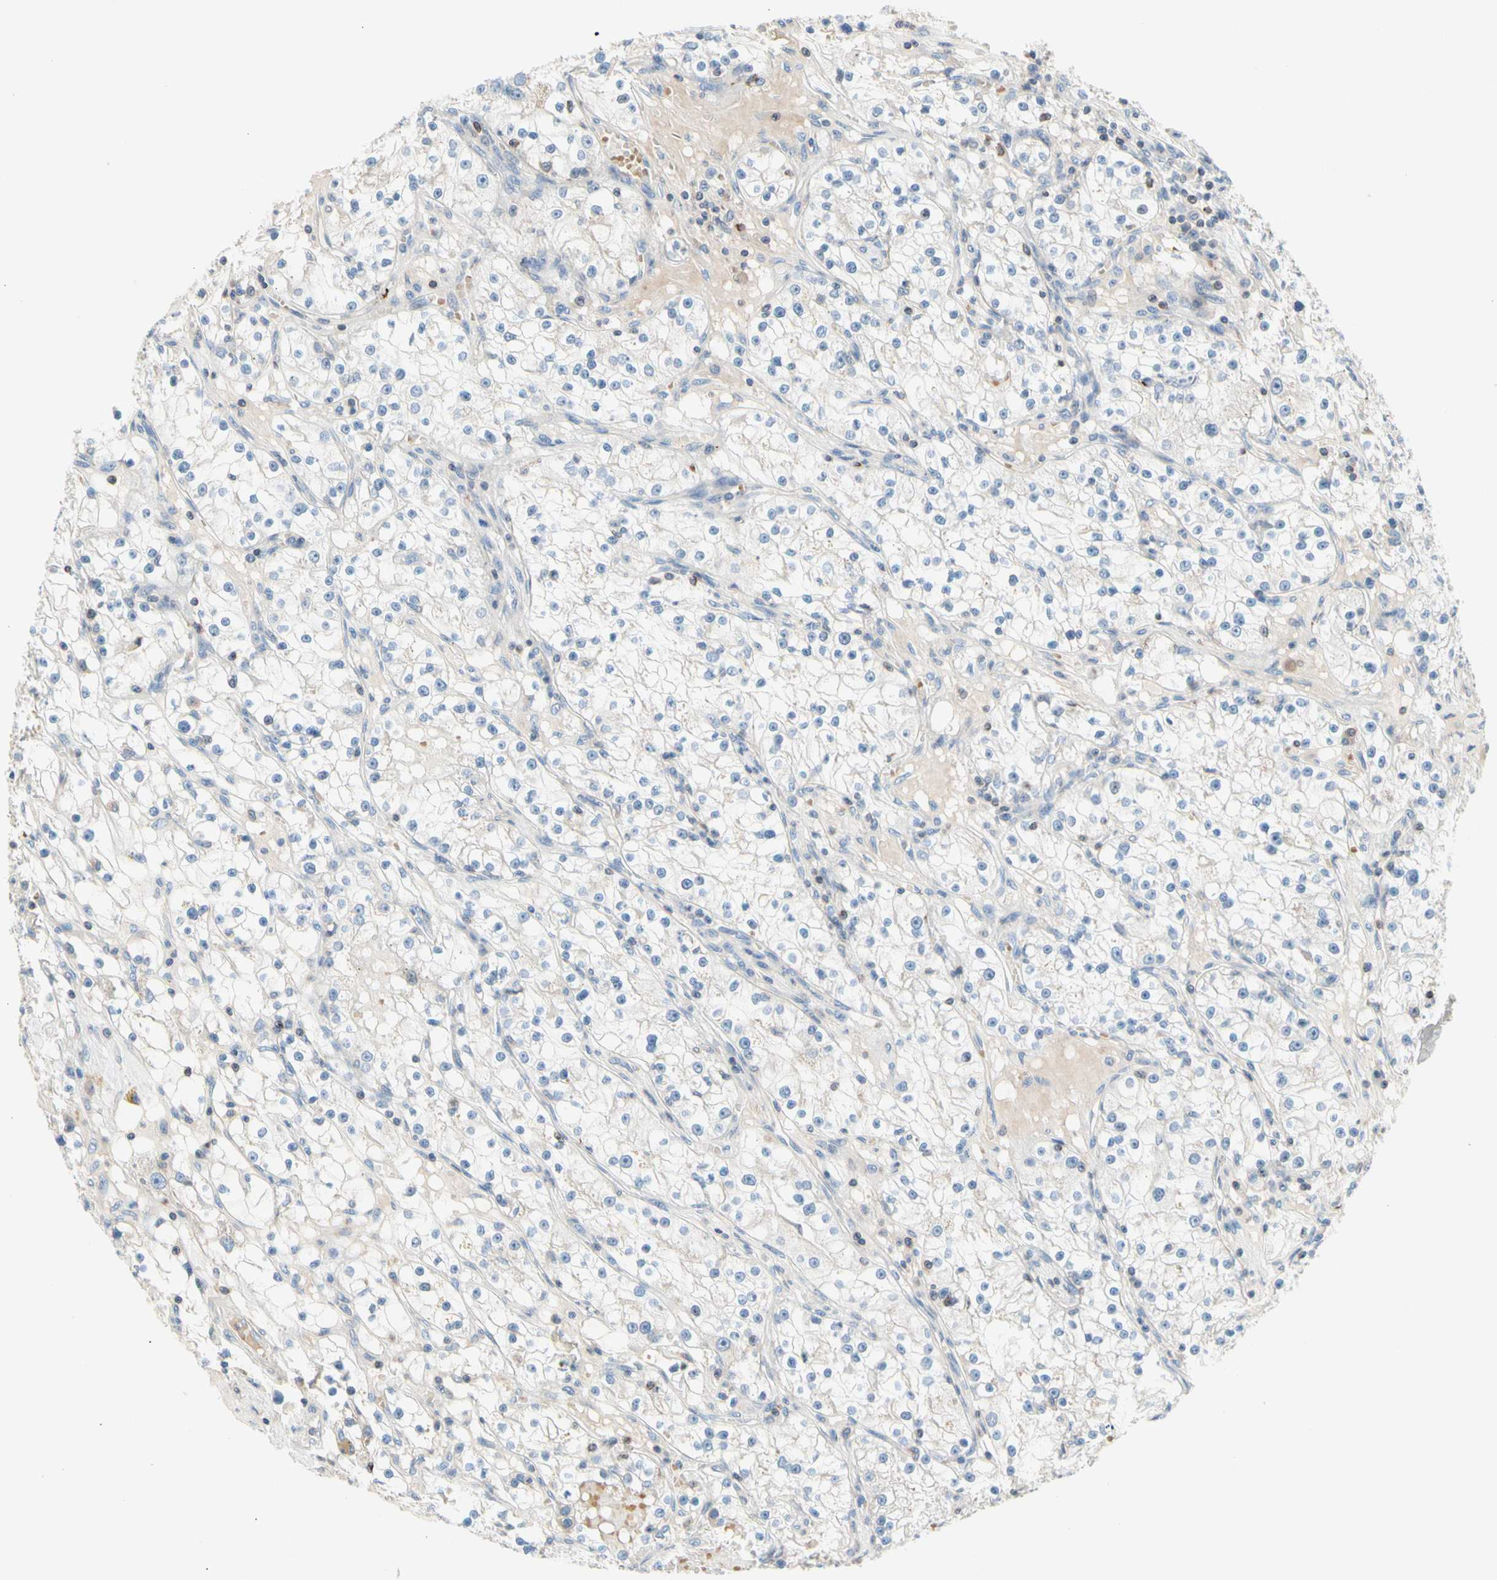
{"staining": {"intensity": "negative", "quantity": "none", "location": "none"}, "tissue": "renal cancer", "cell_type": "Tumor cells", "image_type": "cancer", "snomed": [{"axis": "morphology", "description": "Adenocarcinoma, NOS"}, {"axis": "topography", "description": "Kidney"}], "caption": "Renal cancer was stained to show a protein in brown. There is no significant positivity in tumor cells.", "gene": "MAP3K3", "patient": {"sex": "male", "age": 56}}